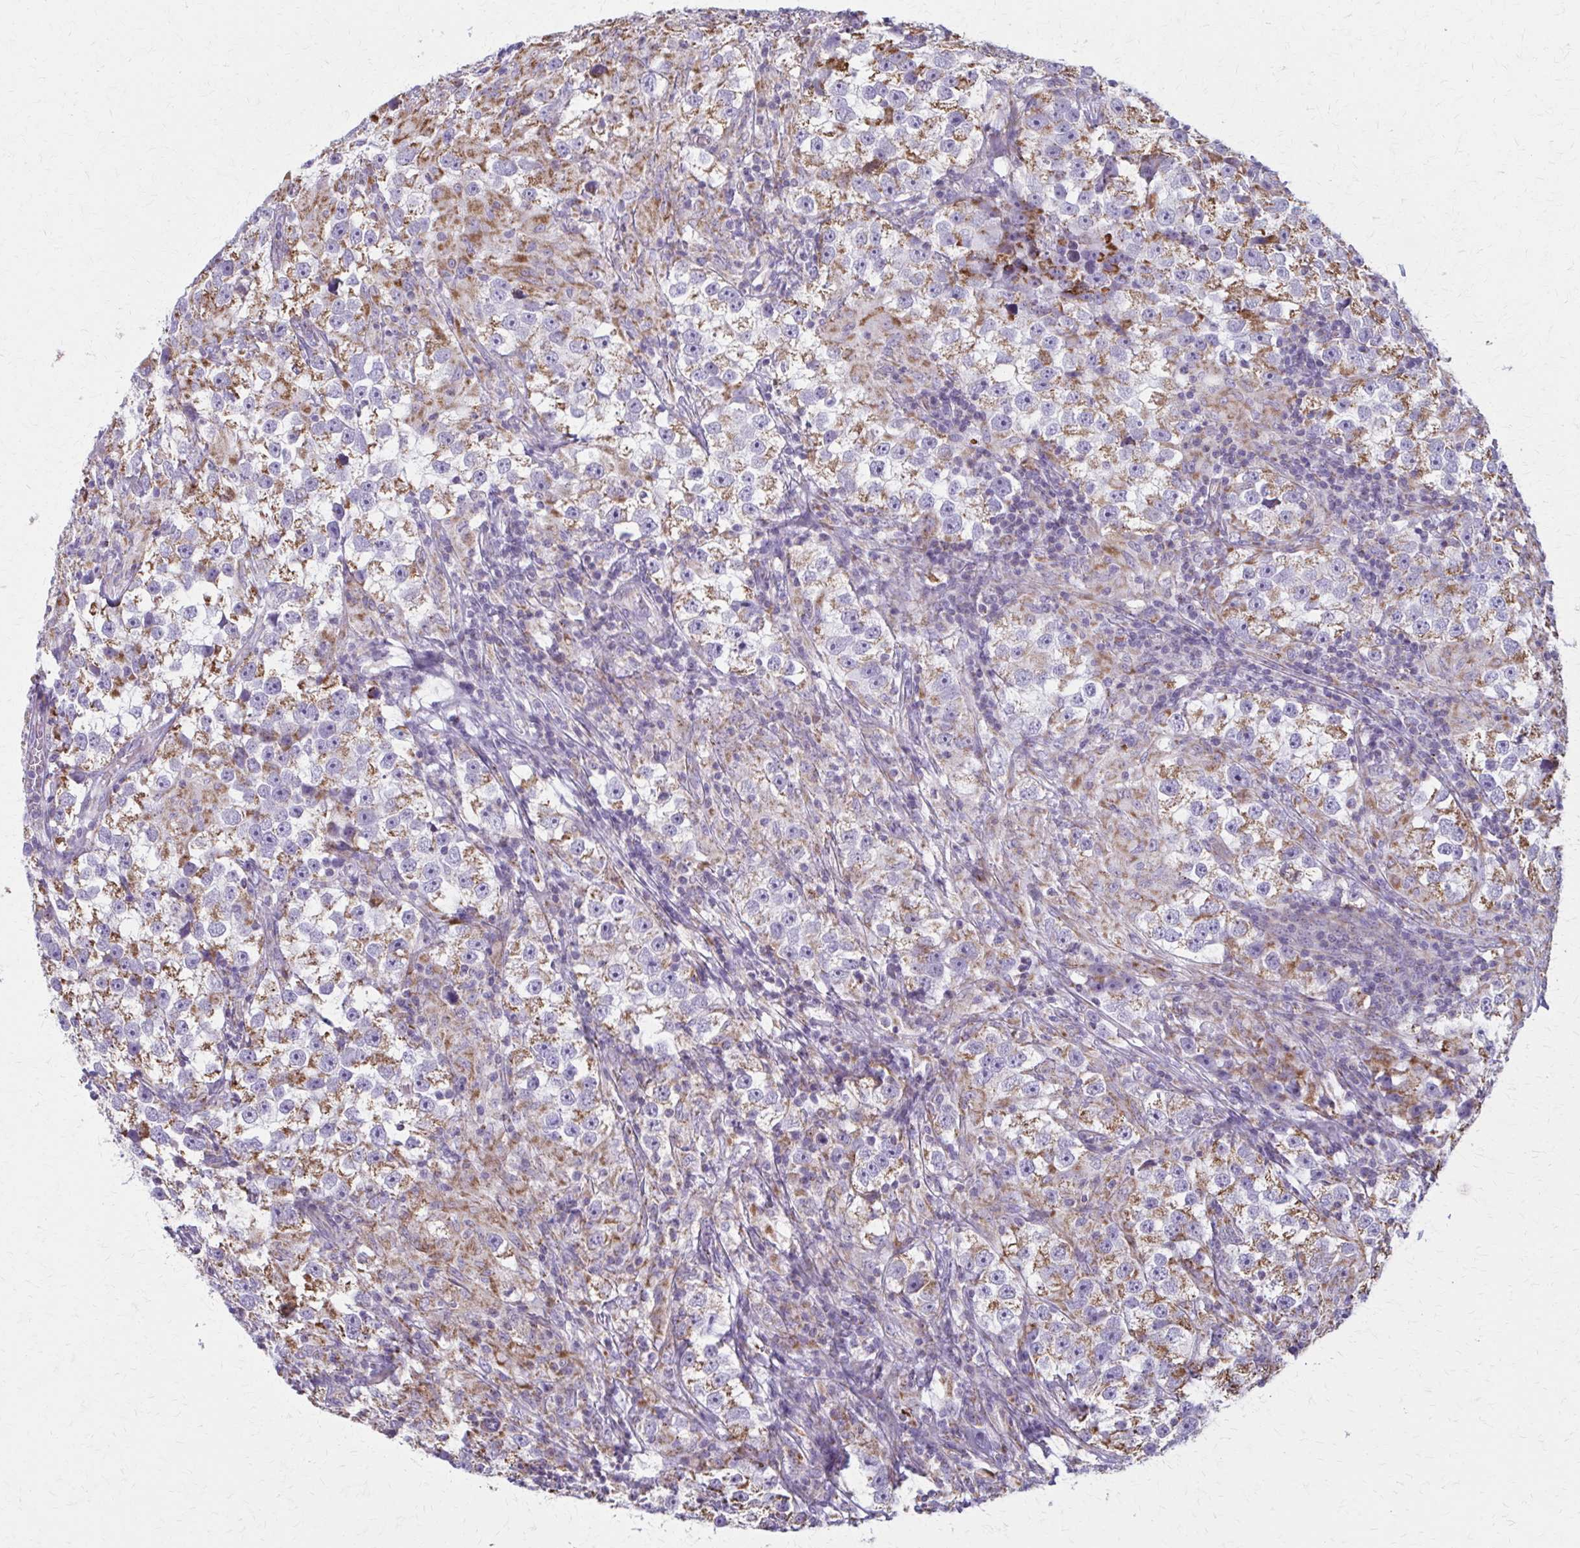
{"staining": {"intensity": "moderate", "quantity": "25%-75%", "location": "cytoplasmic/membranous"}, "tissue": "testis cancer", "cell_type": "Tumor cells", "image_type": "cancer", "snomed": [{"axis": "morphology", "description": "Seminoma, NOS"}, {"axis": "topography", "description": "Testis"}], "caption": "Tumor cells show medium levels of moderate cytoplasmic/membranous positivity in about 25%-75% of cells in human testis seminoma.", "gene": "TVP23A", "patient": {"sex": "male", "age": 46}}